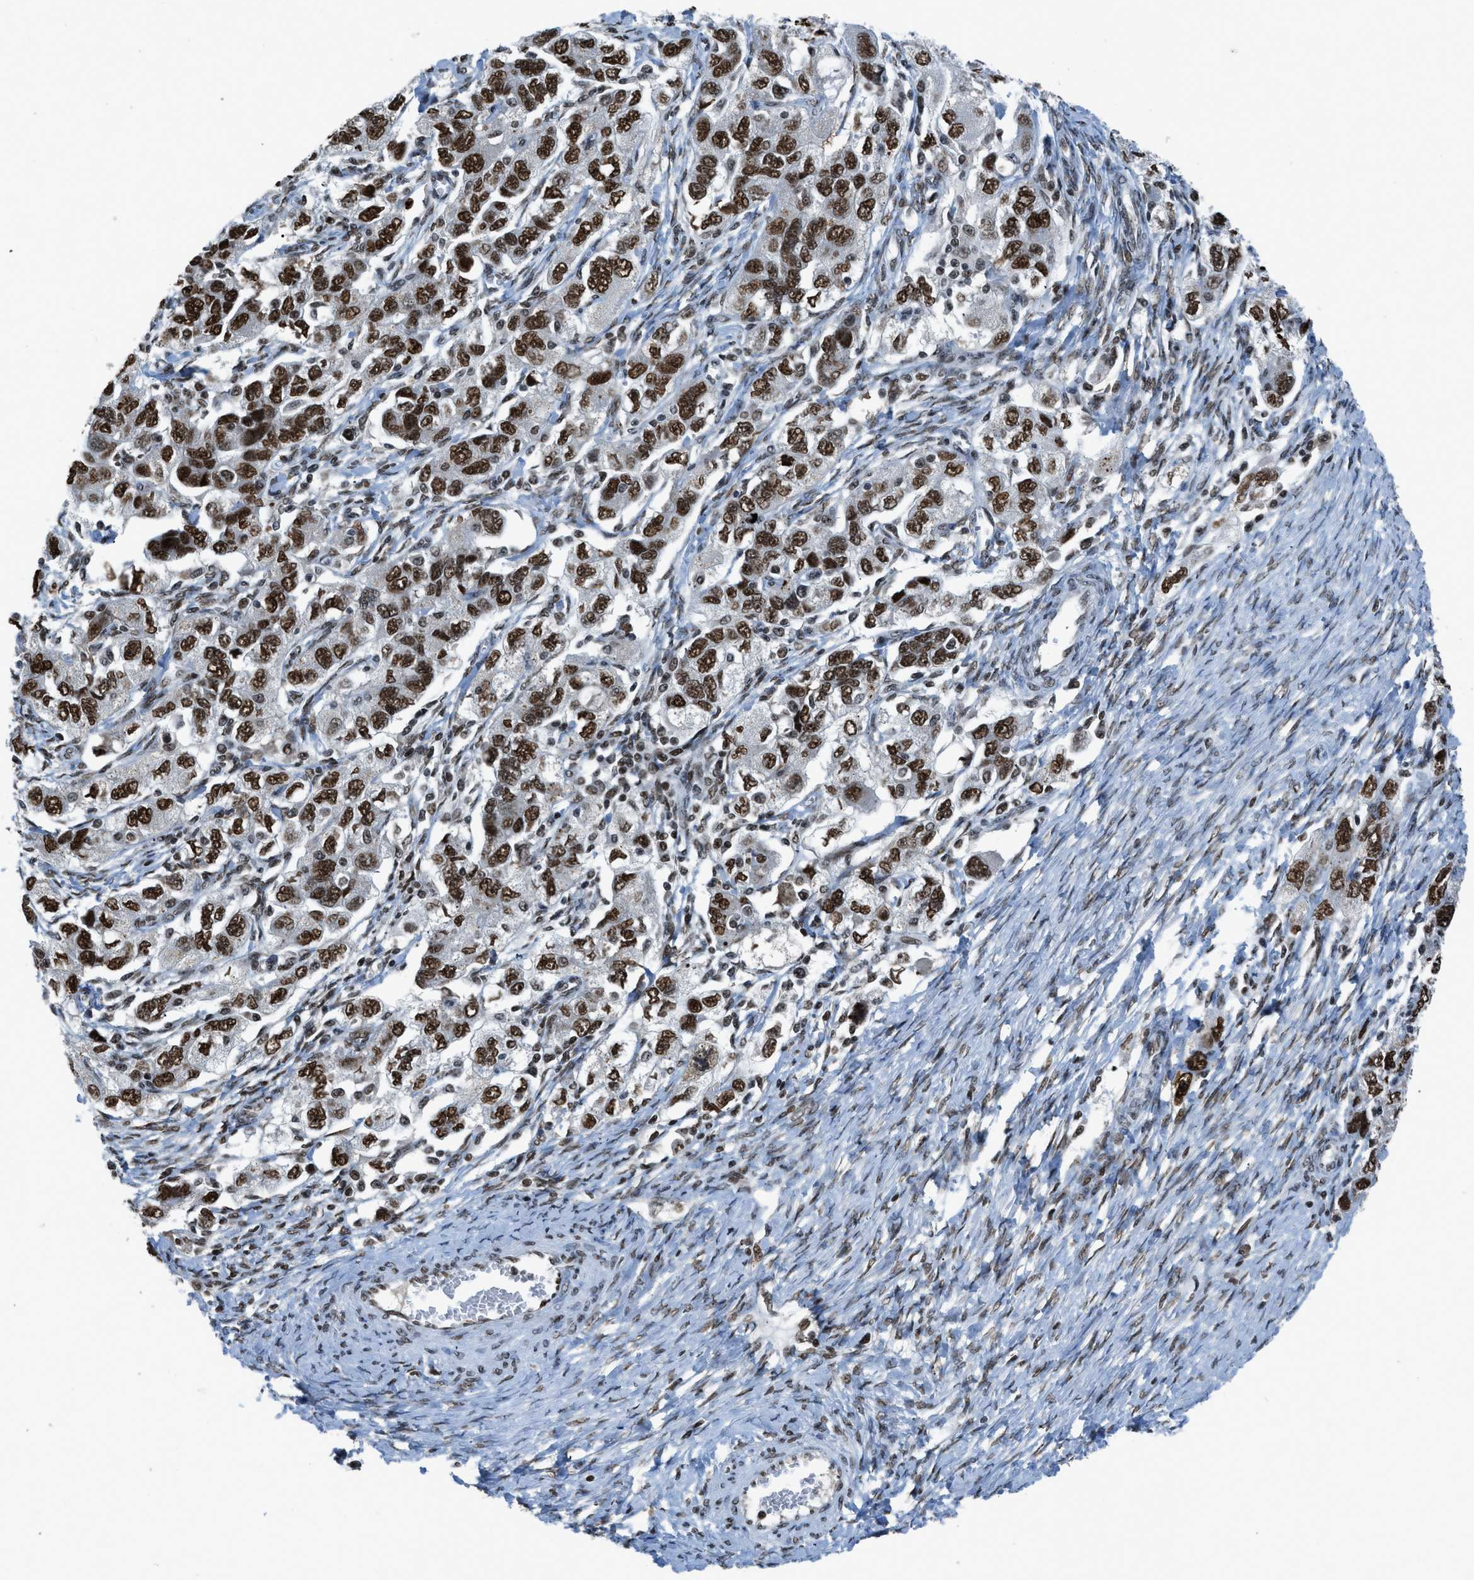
{"staining": {"intensity": "strong", "quantity": ">75%", "location": "nuclear"}, "tissue": "ovarian cancer", "cell_type": "Tumor cells", "image_type": "cancer", "snomed": [{"axis": "morphology", "description": "Carcinoma, NOS"}, {"axis": "morphology", "description": "Cystadenocarcinoma, serous, NOS"}, {"axis": "topography", "description": "Ovary"}], "caption": "Ovarian cancer (carcinoma) tissue demonstrates strong nuclear expression in about >75% of tumor cells, visualized by immunohistochemistry.", "gene": "RAD51B", "patient": {"sex": "female", "age": 69}}